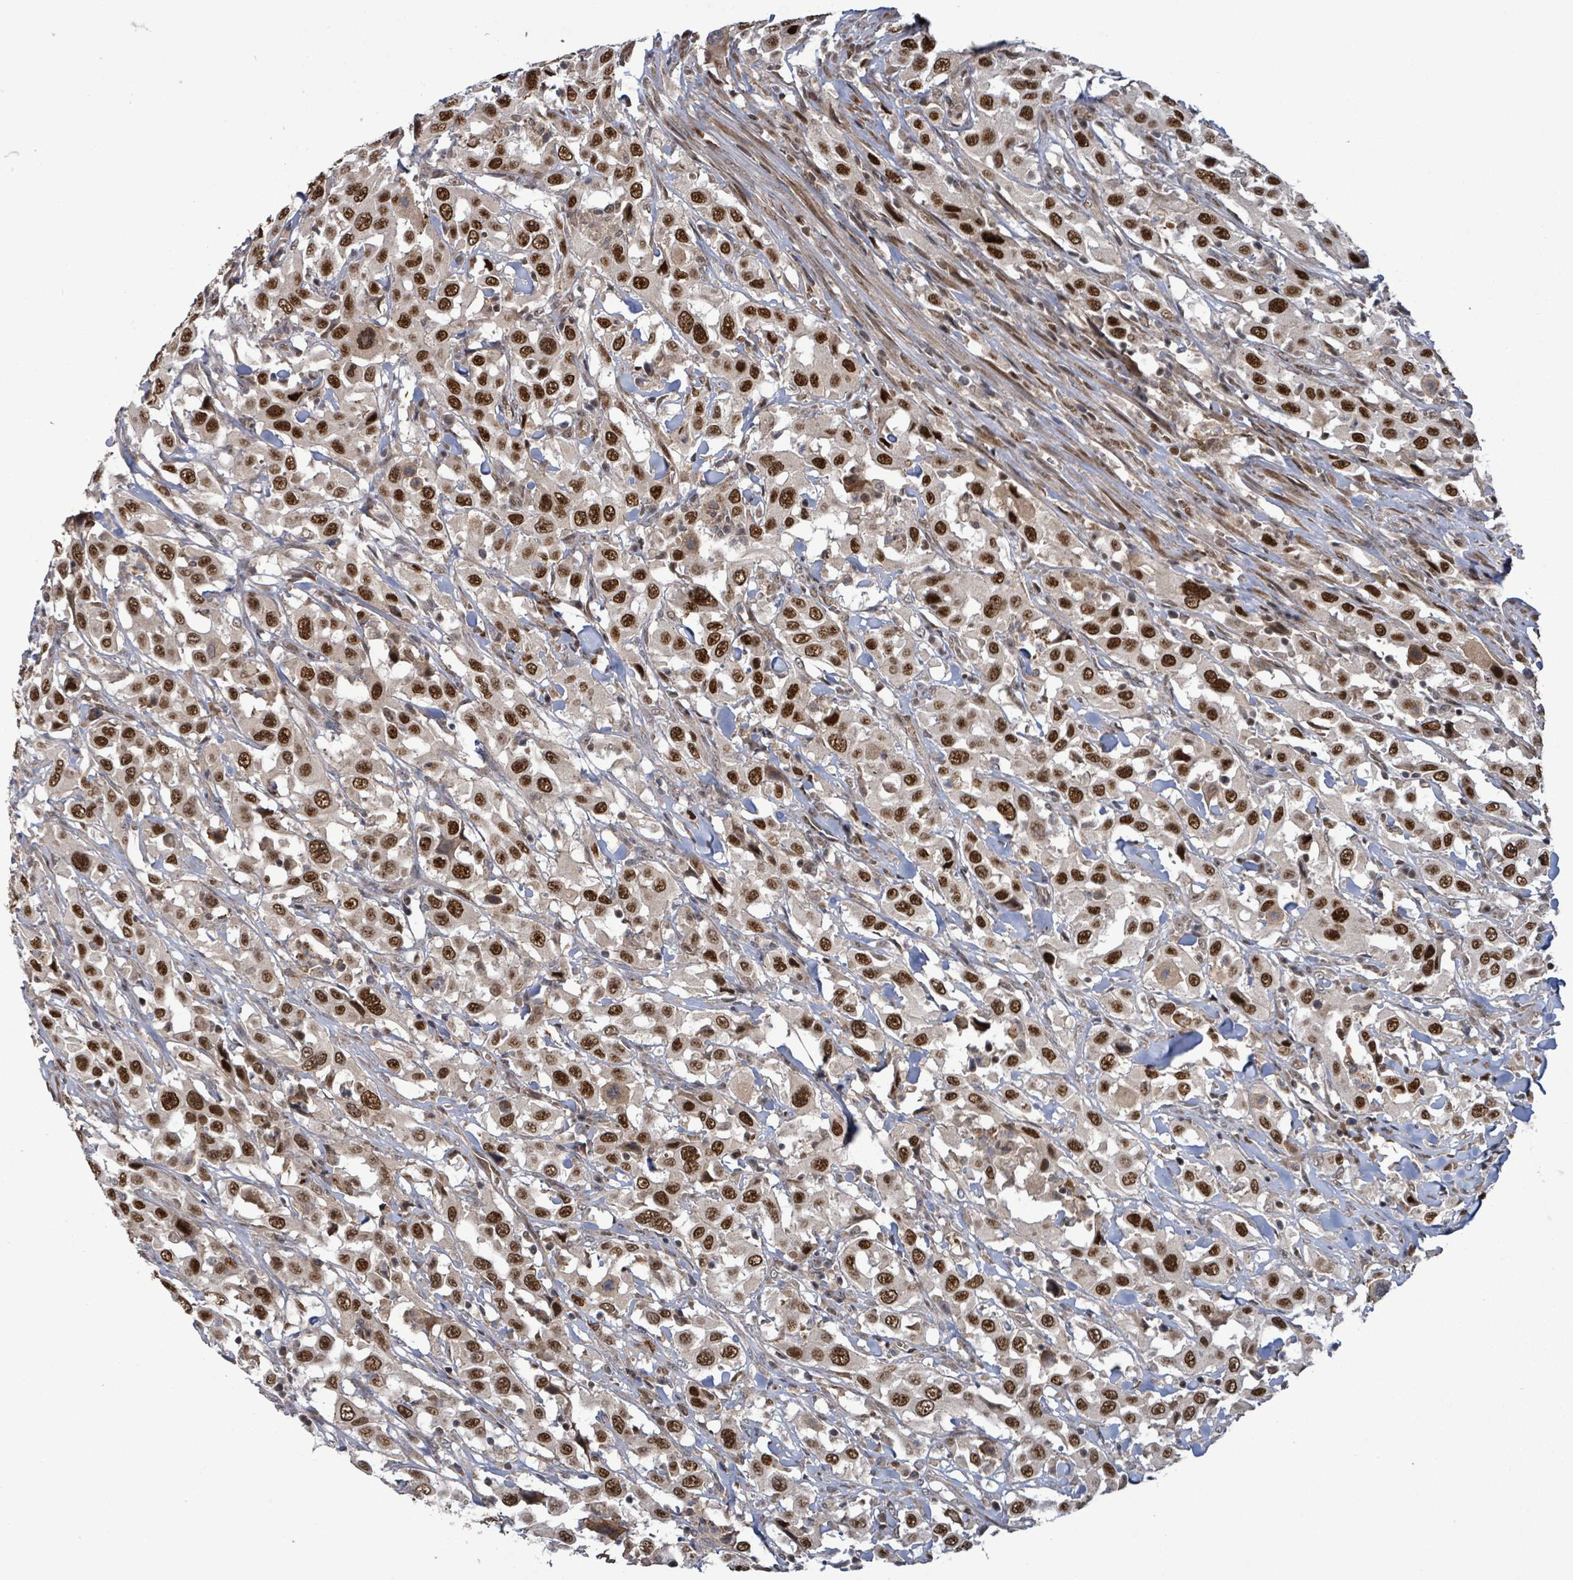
{"staining": {"intensity": "strong", "quantity": ">75%", "location": "nuclear"}, "tissue": "urothelial cancer", "cell_type": "Tumor cells", "image_type": "cancer", "snomed": [{"axis": "morphology", "description": "Urothelial carcinoma, High grade"}, {"axis": "topography", "description": "Urinary bladder"}], "caption": "Immunohistochemical staining of high-grade urothelial carcinoma reveals high levels of strong nuclear protein staining in about >75% of tumor cells.", "gene": "PATZ1", "patient": {"sex": "male", "age": 61}}